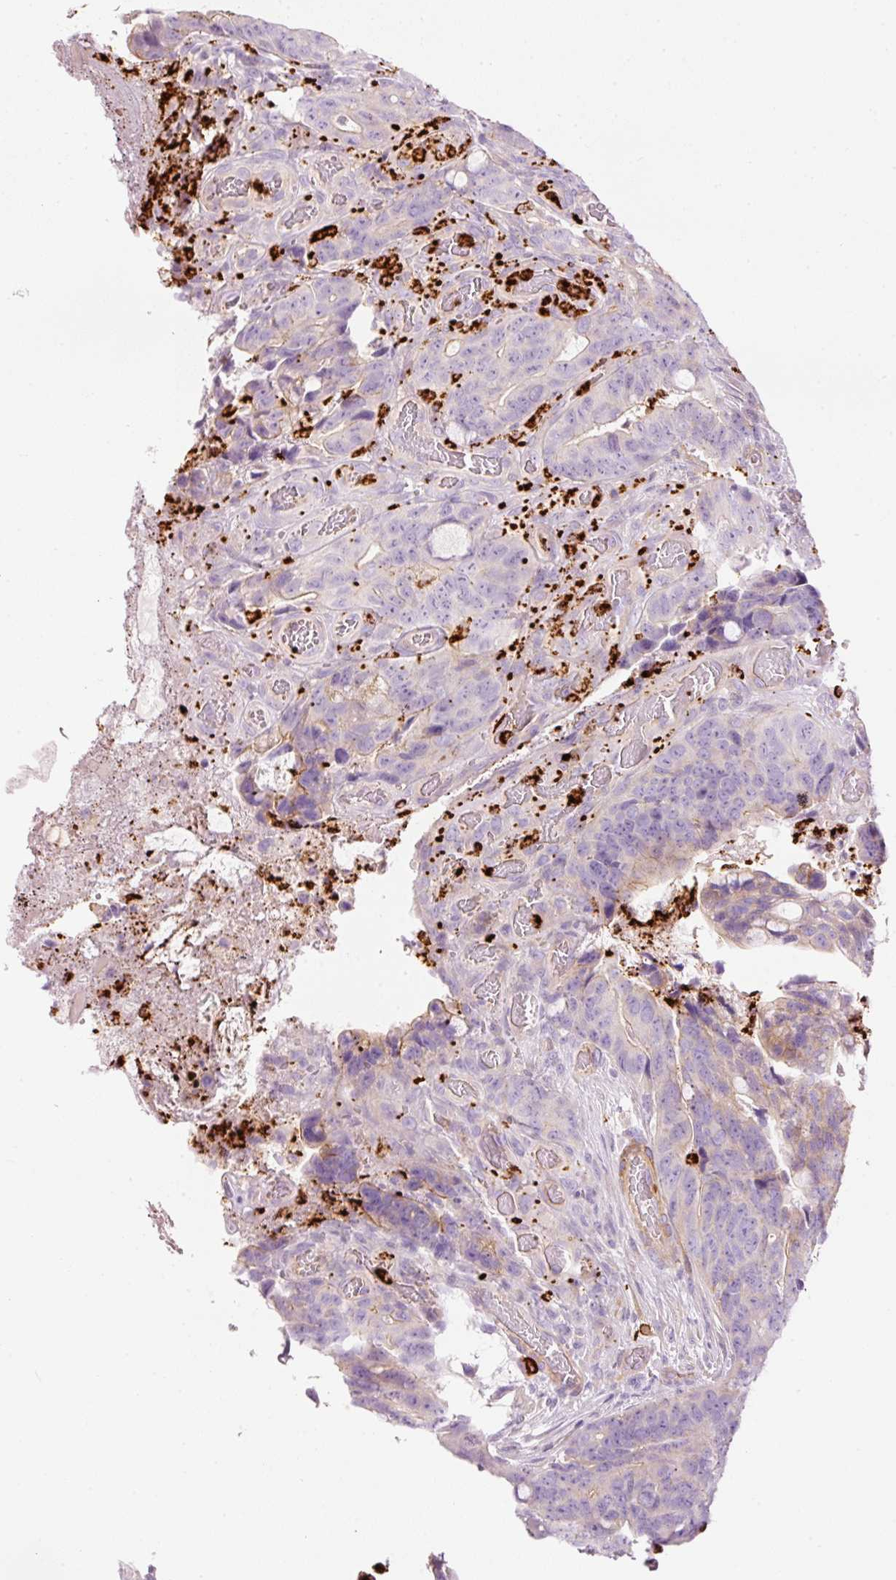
{"staining": {"intensity": "weak", "quantity": "<25%", "location": "cytoplasmic/membranous"}, "tissue": "colorectal cancer", "cell_type": "Tumor cells", "image_type": "cancer", "snomed": [{"axis": "morphology", "description": "Adenocarcinoma, NOS"}, {"axis": "topography", "description": "Colon"}], "caption": "This image is of colorectal adenocarcinoma stained with immunohistochemistry (IHC) to label a protein in brown with the nuclei are counter-stained blue. There is no positivity in tumor cells. Brightfield microscopy of IHC stained with DAB (3,3'-diaminobenzidine) (brown) and hematoxylin (blue), captured at high magnification.", "gene": "MAP3K3", "patient": {"sex": "female", "age": 82}}